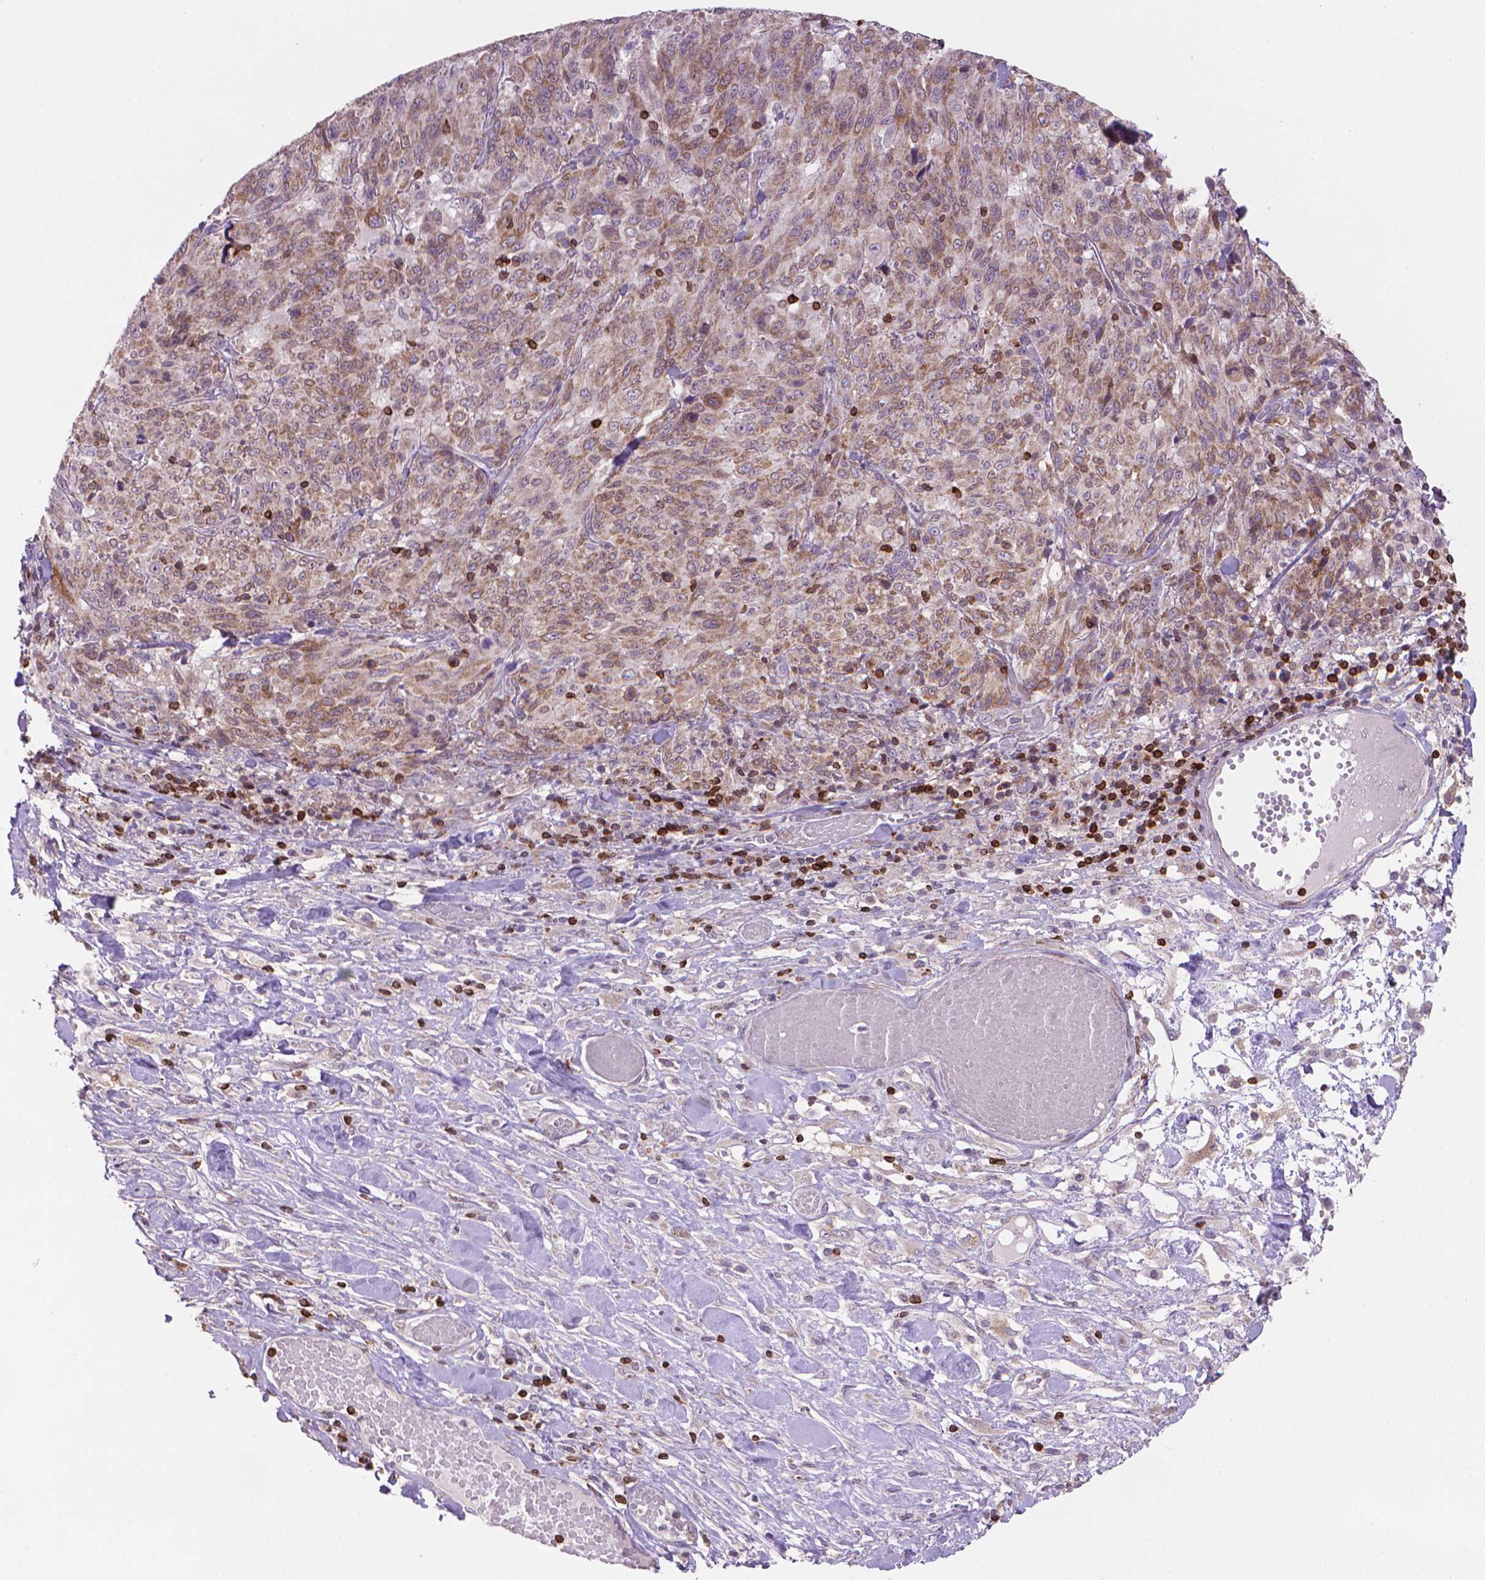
{"staining": {"intensity": "moderate", "quantity": ">75%", "location": "cytoplasmic/membranous"}, "tissue": "melanoma", "cell_type": "Tumor cells", "image_type": "cancer", "snomed": [{"axis": "morphology", "description": "Malignant melanoma, NOS"}, {"axis": "topography", "description": "Skin"}], "caption": "The photomicrograph demonstrates immunohistochemical staining of melanoma. There is moderate cytoplasmic/membranous staining is seen in approximately >75% of tumor cells. The protein of interest is shown in brown color, while the nuclei are stained blue.", "gene": "BCL2", "patient": {"sex": "female", "age": 91}}